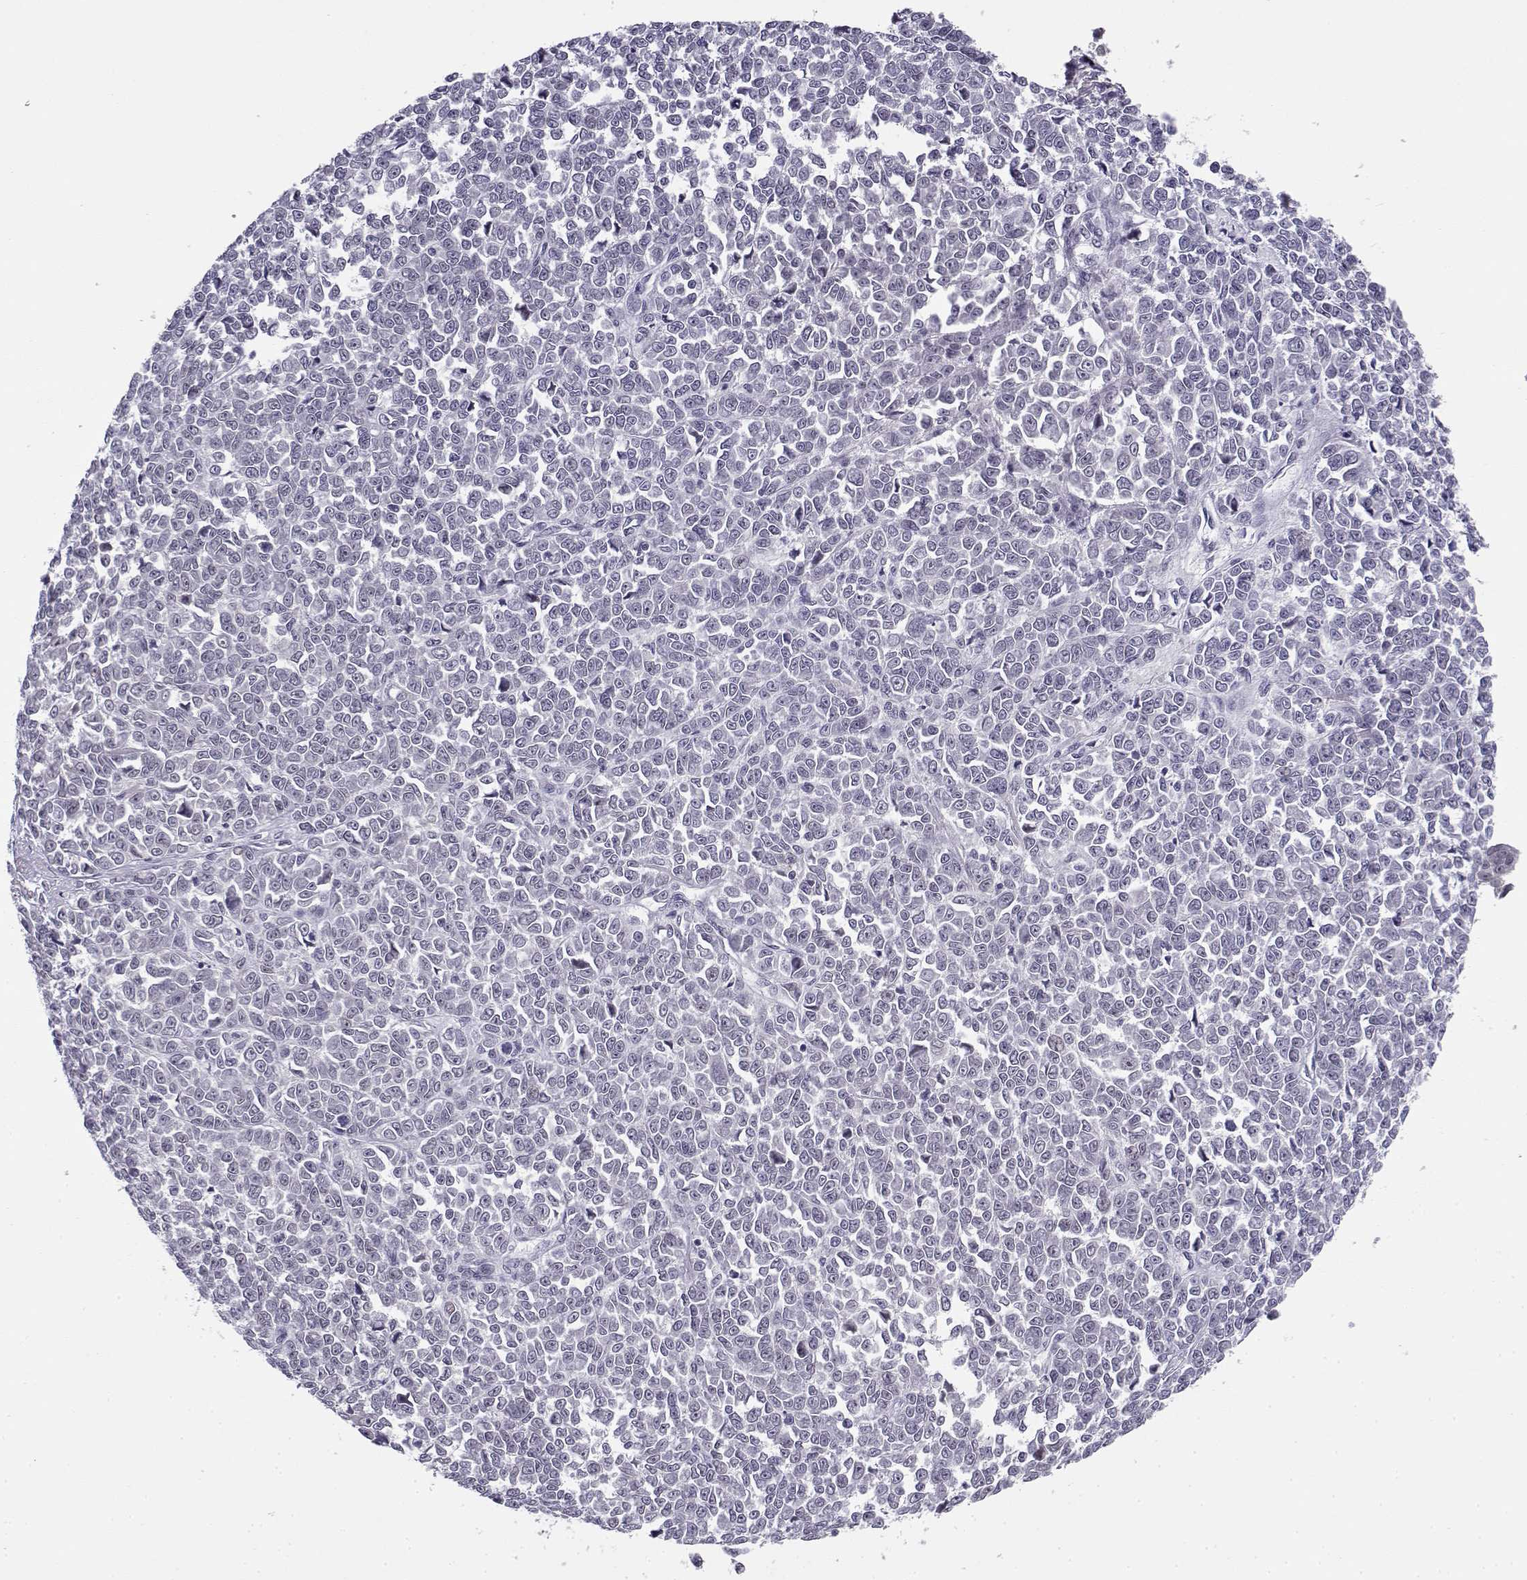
{"staining": {"intensity": "negative", "quantity": "none", "location": "none"}, "tissue": "melanoma", "cell_type": "Tumor cells", "image_type": "cancer", "snomed": [{"axis": "morphology", "description": "Malignant melanoma, NOS"}, {"axis": "topography", "description": "Skin"}], "caption": "Tumor cells show no significant expression in melanoma.", "gene": "C16orf86", "patient": {"sex": "female", "age": 95}}